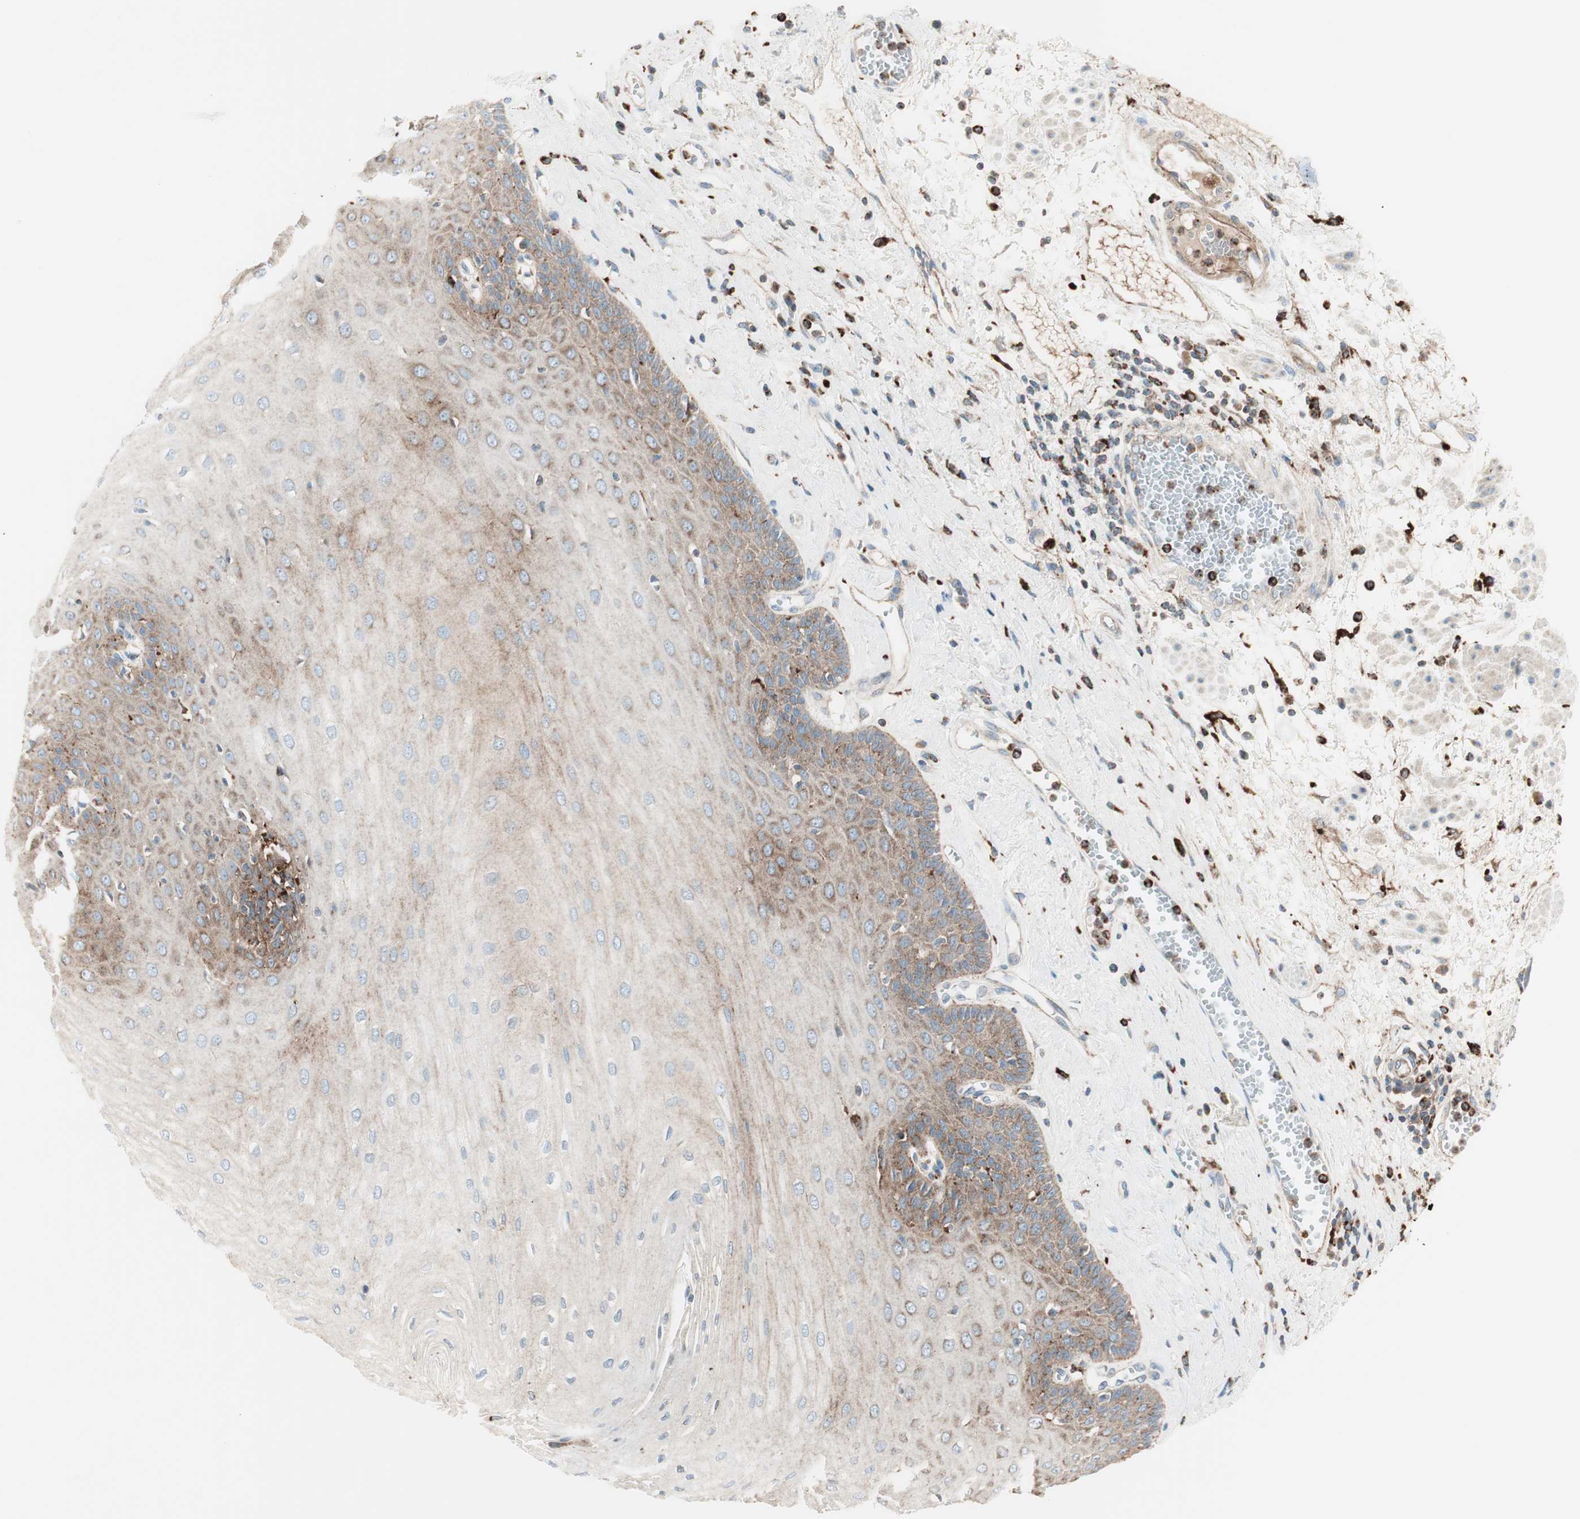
{"staining": {"intensity": "moderate", "quantity": "<25%", "location": "cytoplasmic/membranous"}, "tissue": "esophagus", "cell_type": "Squamous epithelial cells", "image_type": "normal", "snomed": [{"axis": "morphology", "description": "Normal tissue, NOS"}, {"axis": "morphology", "description": "Squamous cell carcinoma, NOS"}, {"axis": "topography", "description": "Esophagus"}], "caption": "Protein staining demonstrates moderate cytoplasmic/membranous expression in about <25% of squamous epithelial cells in unremarkable esophagus. (DAB IHC with brightfield microscopy, high magnification).", "gene": "ATP6V1G1", "patient": {"sex": "male", "age": 65}}